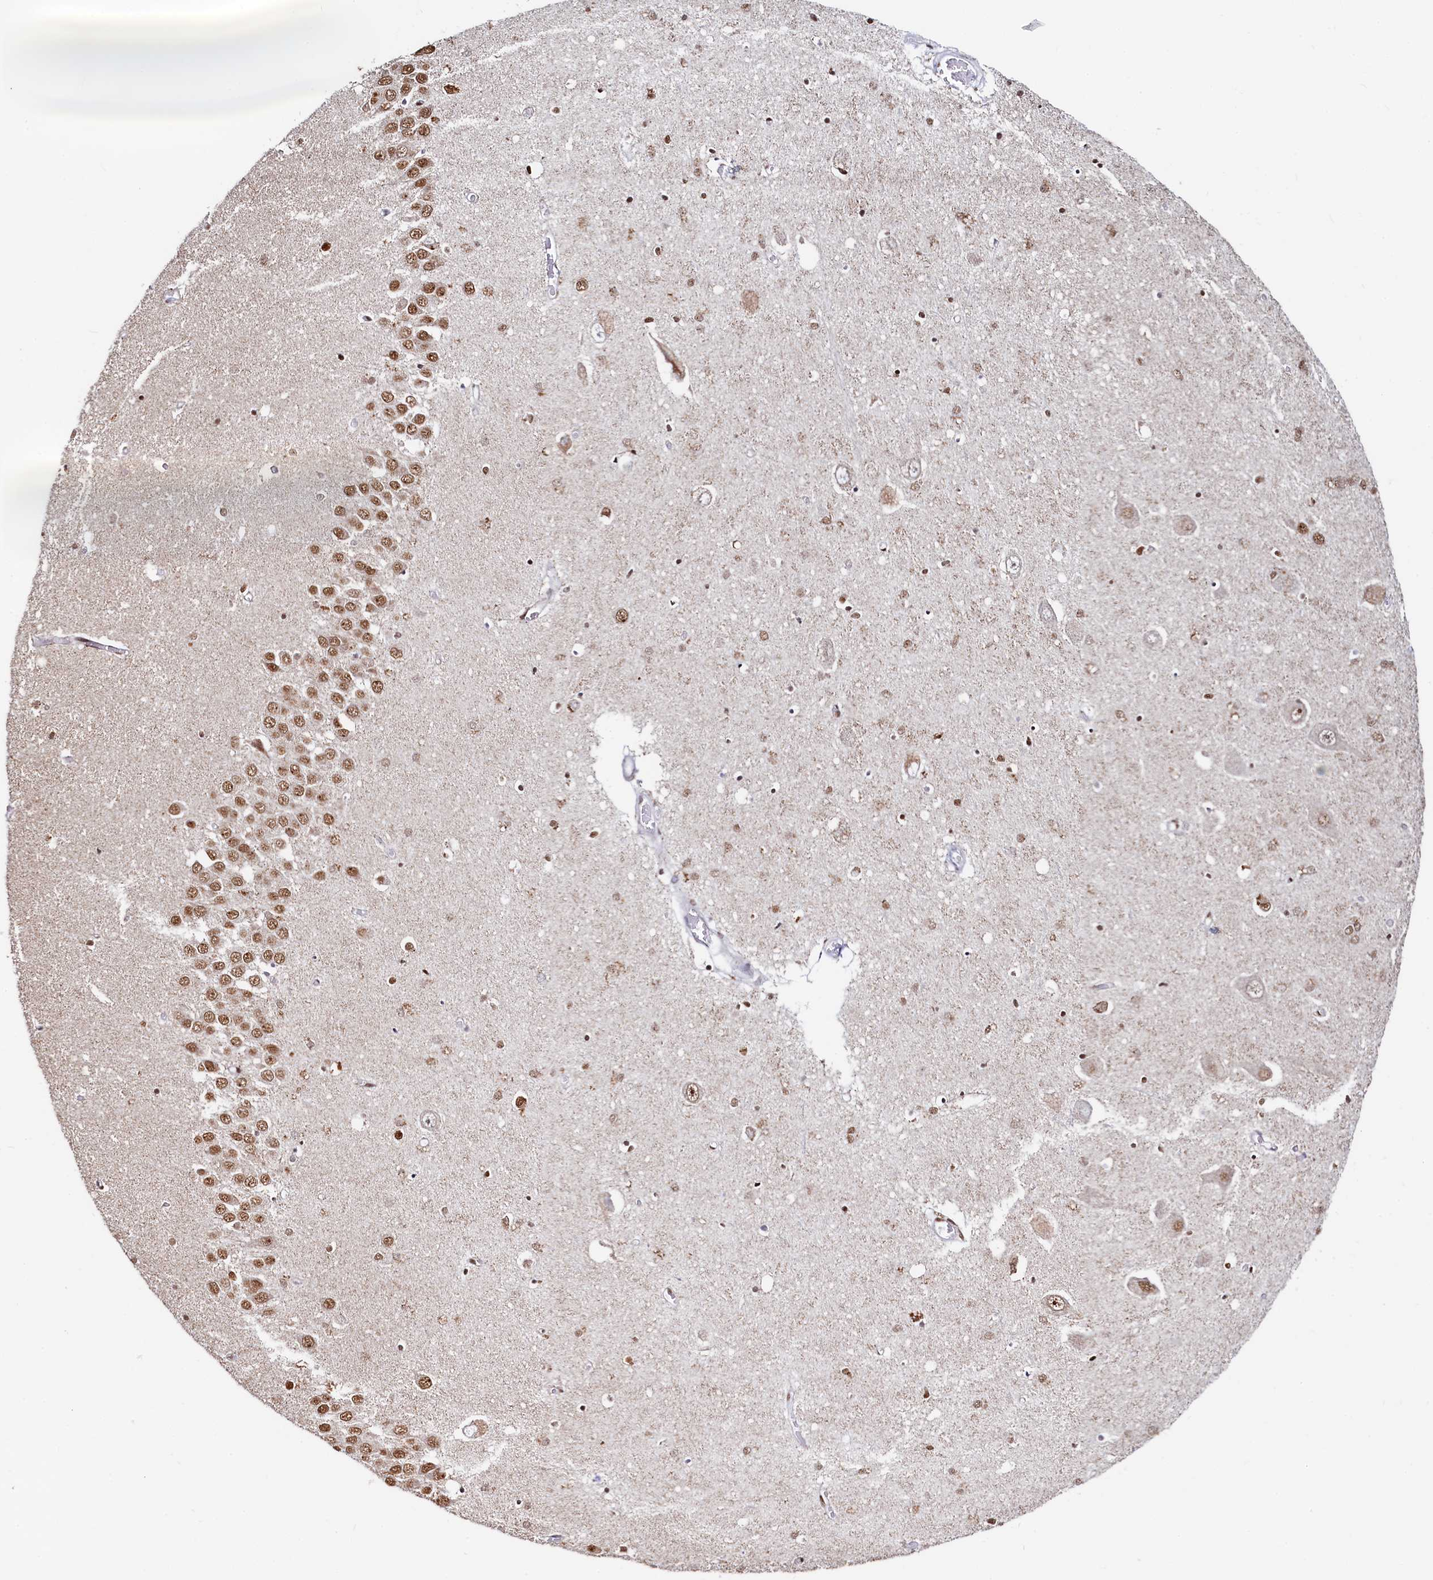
{"staining": {"intensity": "moderate", "quantity": "<25%", "location": "nuclear"}, "tissue": "hippocampus", "cell_type": "Glial cells", "image_type": "normal", "snomed": [{"axis": "morphology", "description": "Normal tissue, NOS"}, {"axis": "topography", "description": "Hippocampus"}], "caption": "Hippocampus stained with a brown dye exhibits moderate nuclear positive expression in about <25% of glial cells.", "gene": "HDGFL3", "patient": {"sex": "male", "age": 70}}